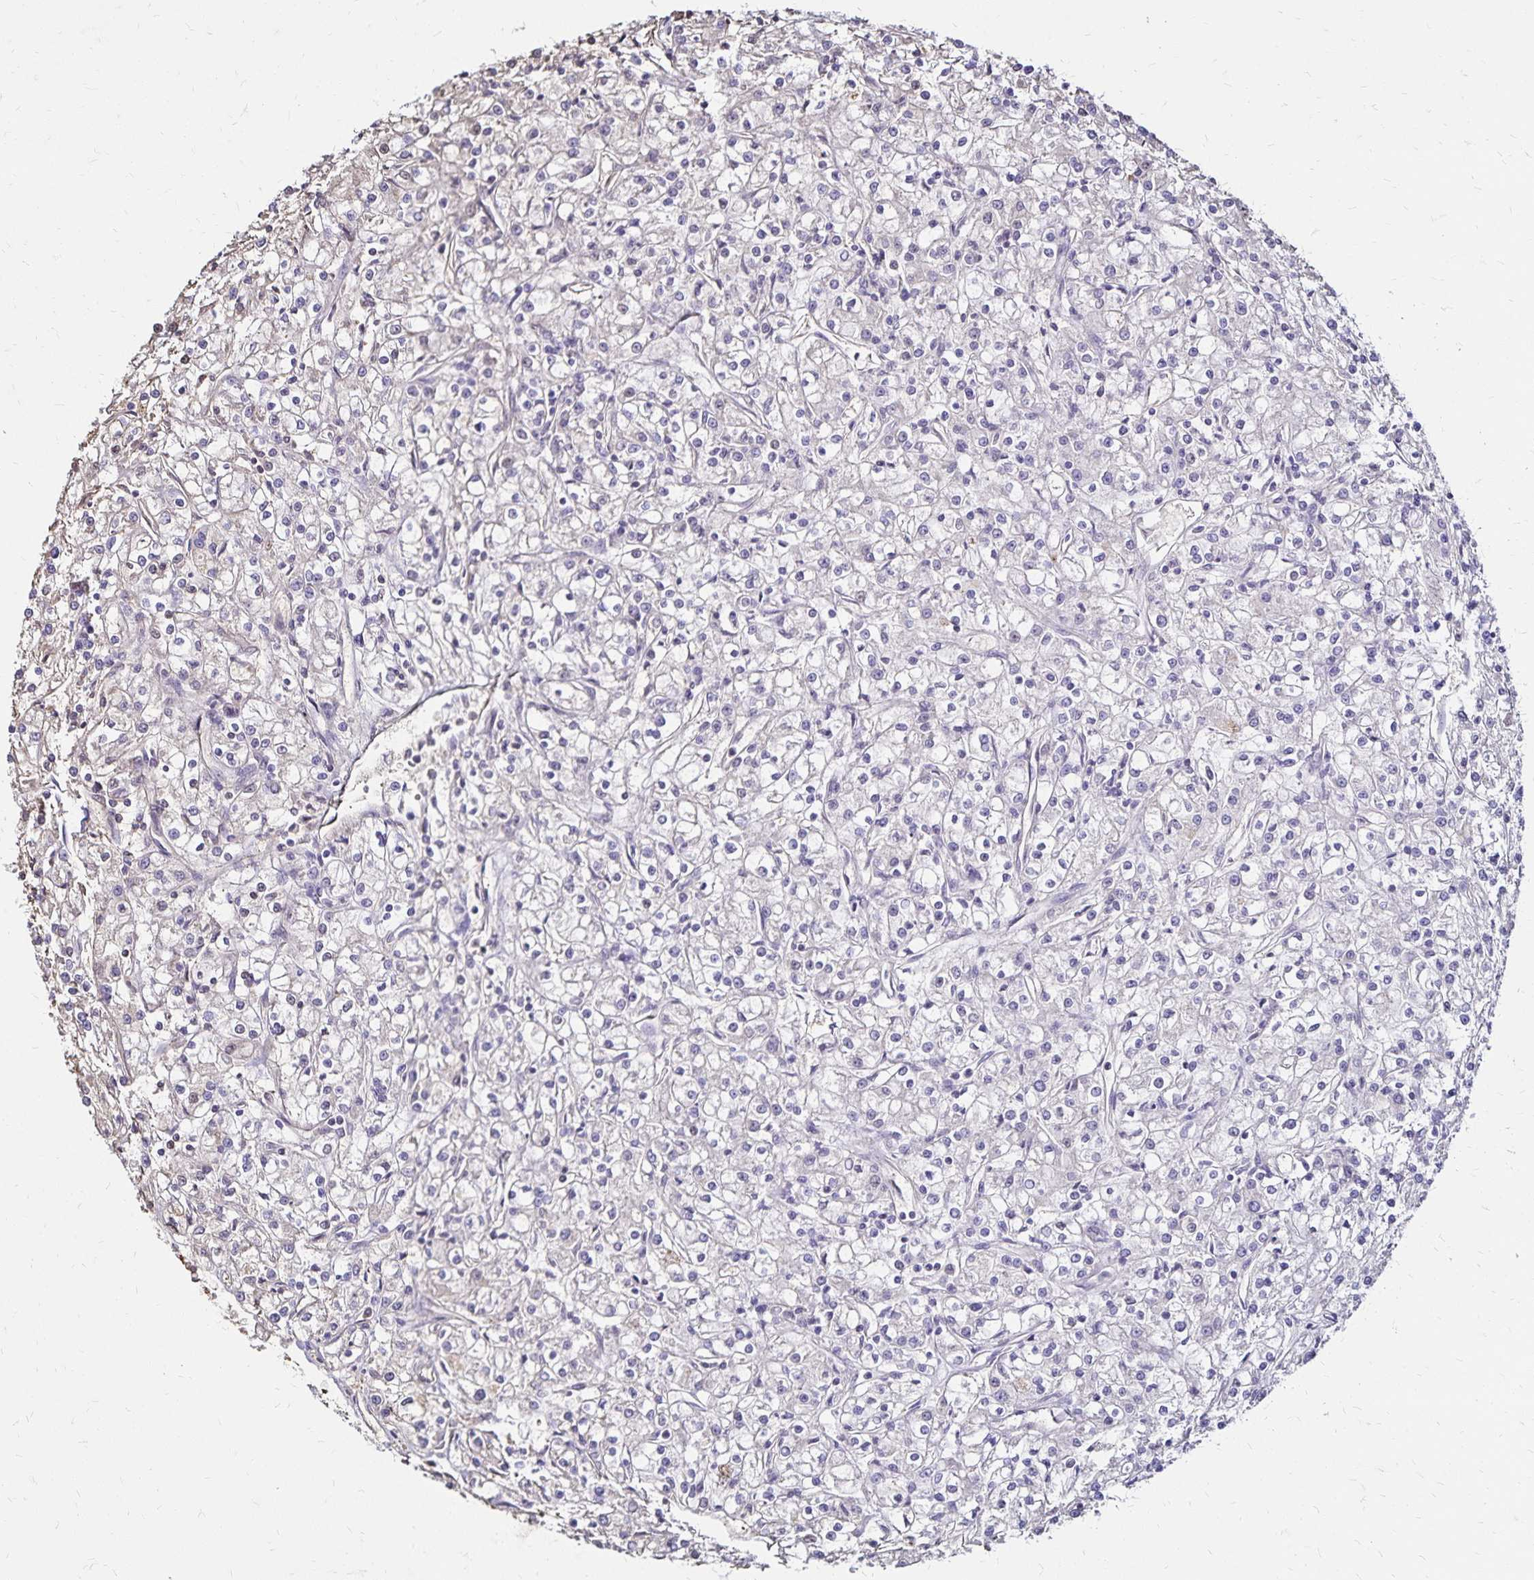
{"staining": {"intensity": "negative", "quantity": "none", "location": "none"}, "tissue": "renal cancer", "cell_type": "Tumor cells", "image_type": "cancer", "snomed": [{"axis": "morphology", "description": "Adenocarcinoma, NOS"}, {"axis": "topography", "description": "Kidney"}], "caption": "The IHC image has no significant expression in tumor cells of renal adenocarcinoma tissue.", "gene": "KISS1", "patient": {"sex": "female", "age": 59}}